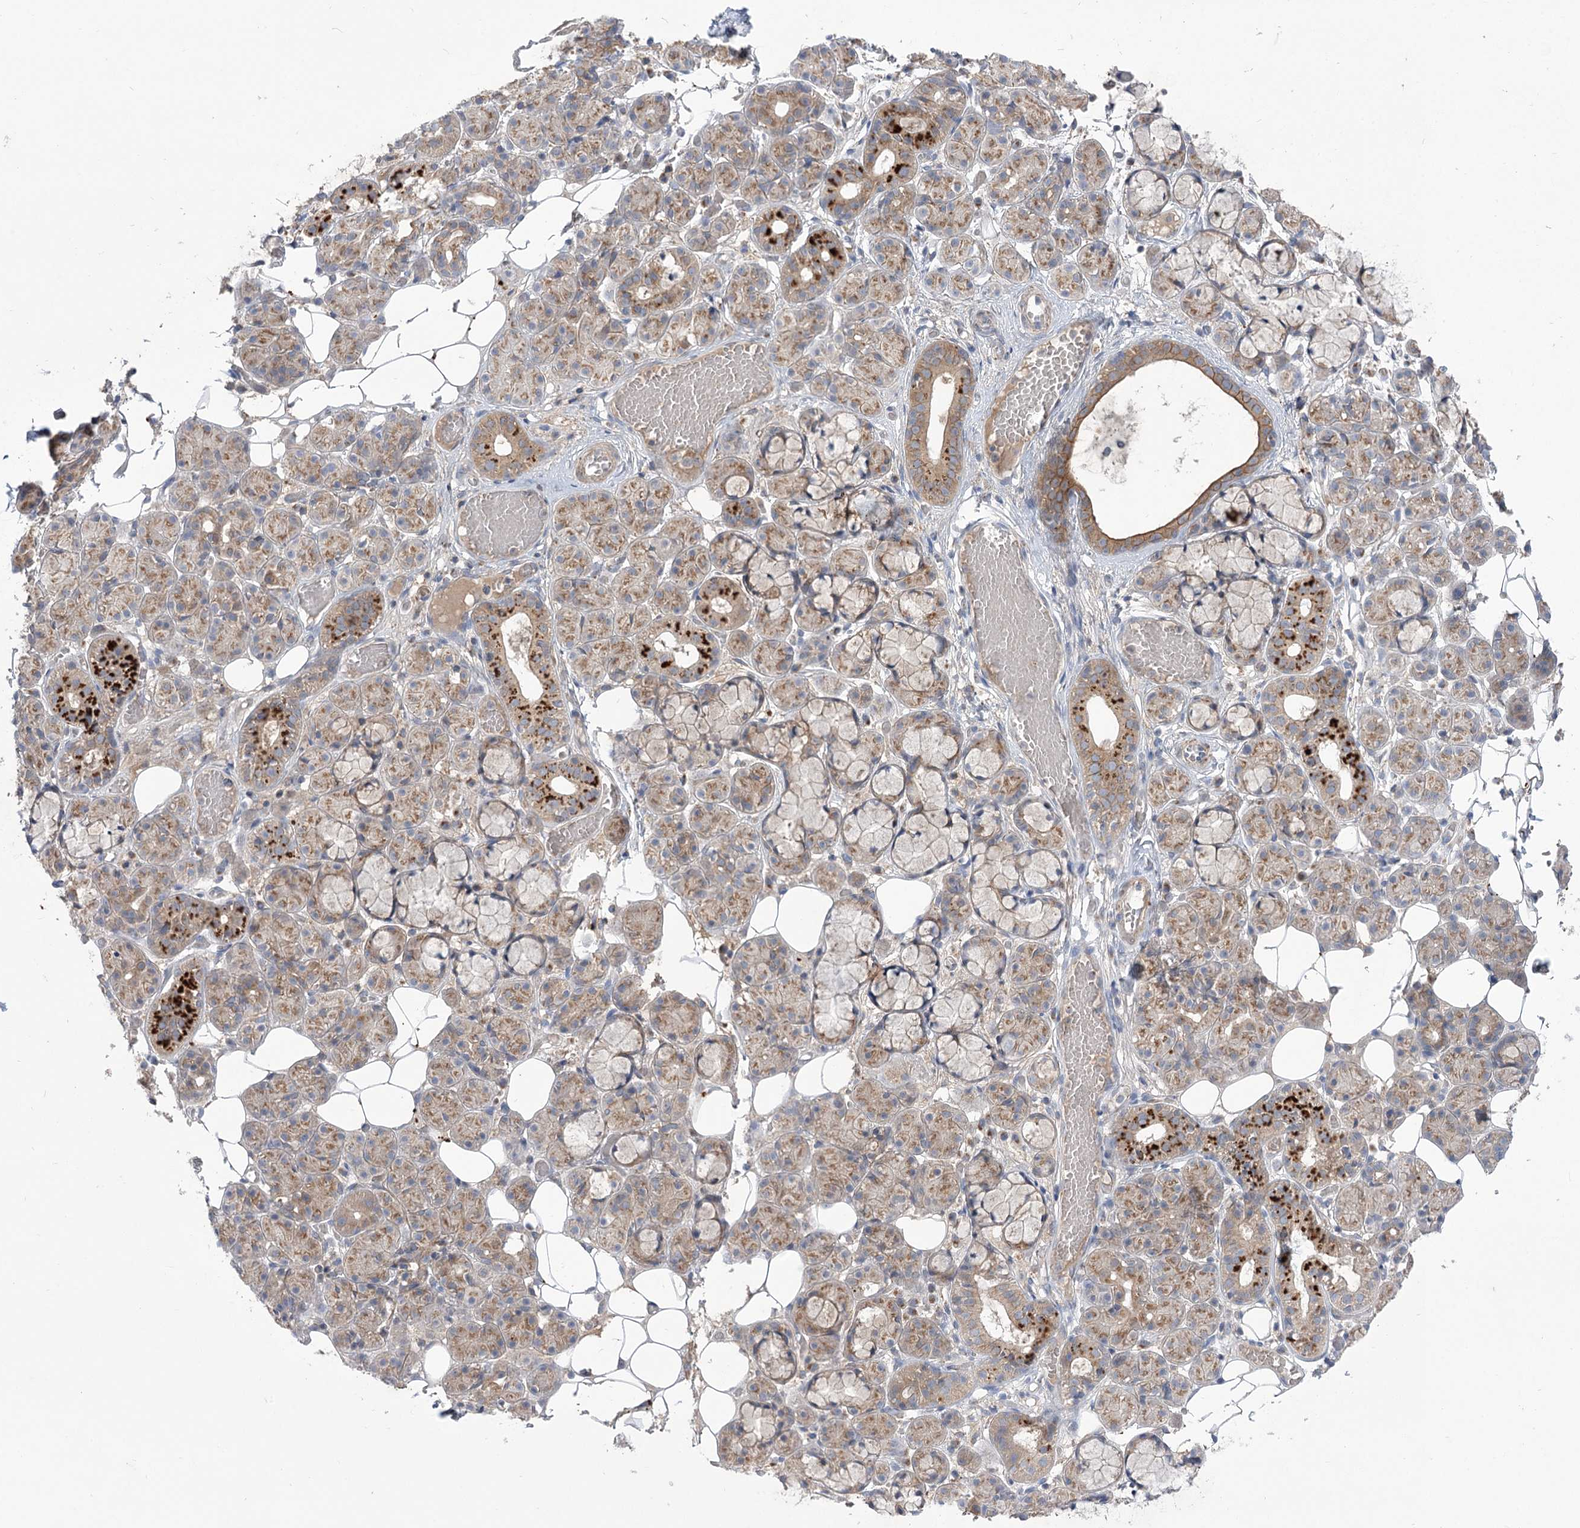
{"staining": {"intensity": "moderate", "quantity": "25%-75%", "location": "cytoplasmic/membranous"}, "tissue": "salivary gland", "cell_type": "Glandular cells", "image_type": "normal", "snomed": [{"axis": "morphology", "description": "Normal tissue, NOS"}, {"axis": "topography", "description": "Salivary gland"}], "caption": "An IHC histopathology image of normal tissue is shown. Protein staining in brown shows moderate cytoplasmic/membranous positivity in salivary gland within glandular cells.", "gene": "GBF1", "patient": {"sex": "male", "age": 63}}